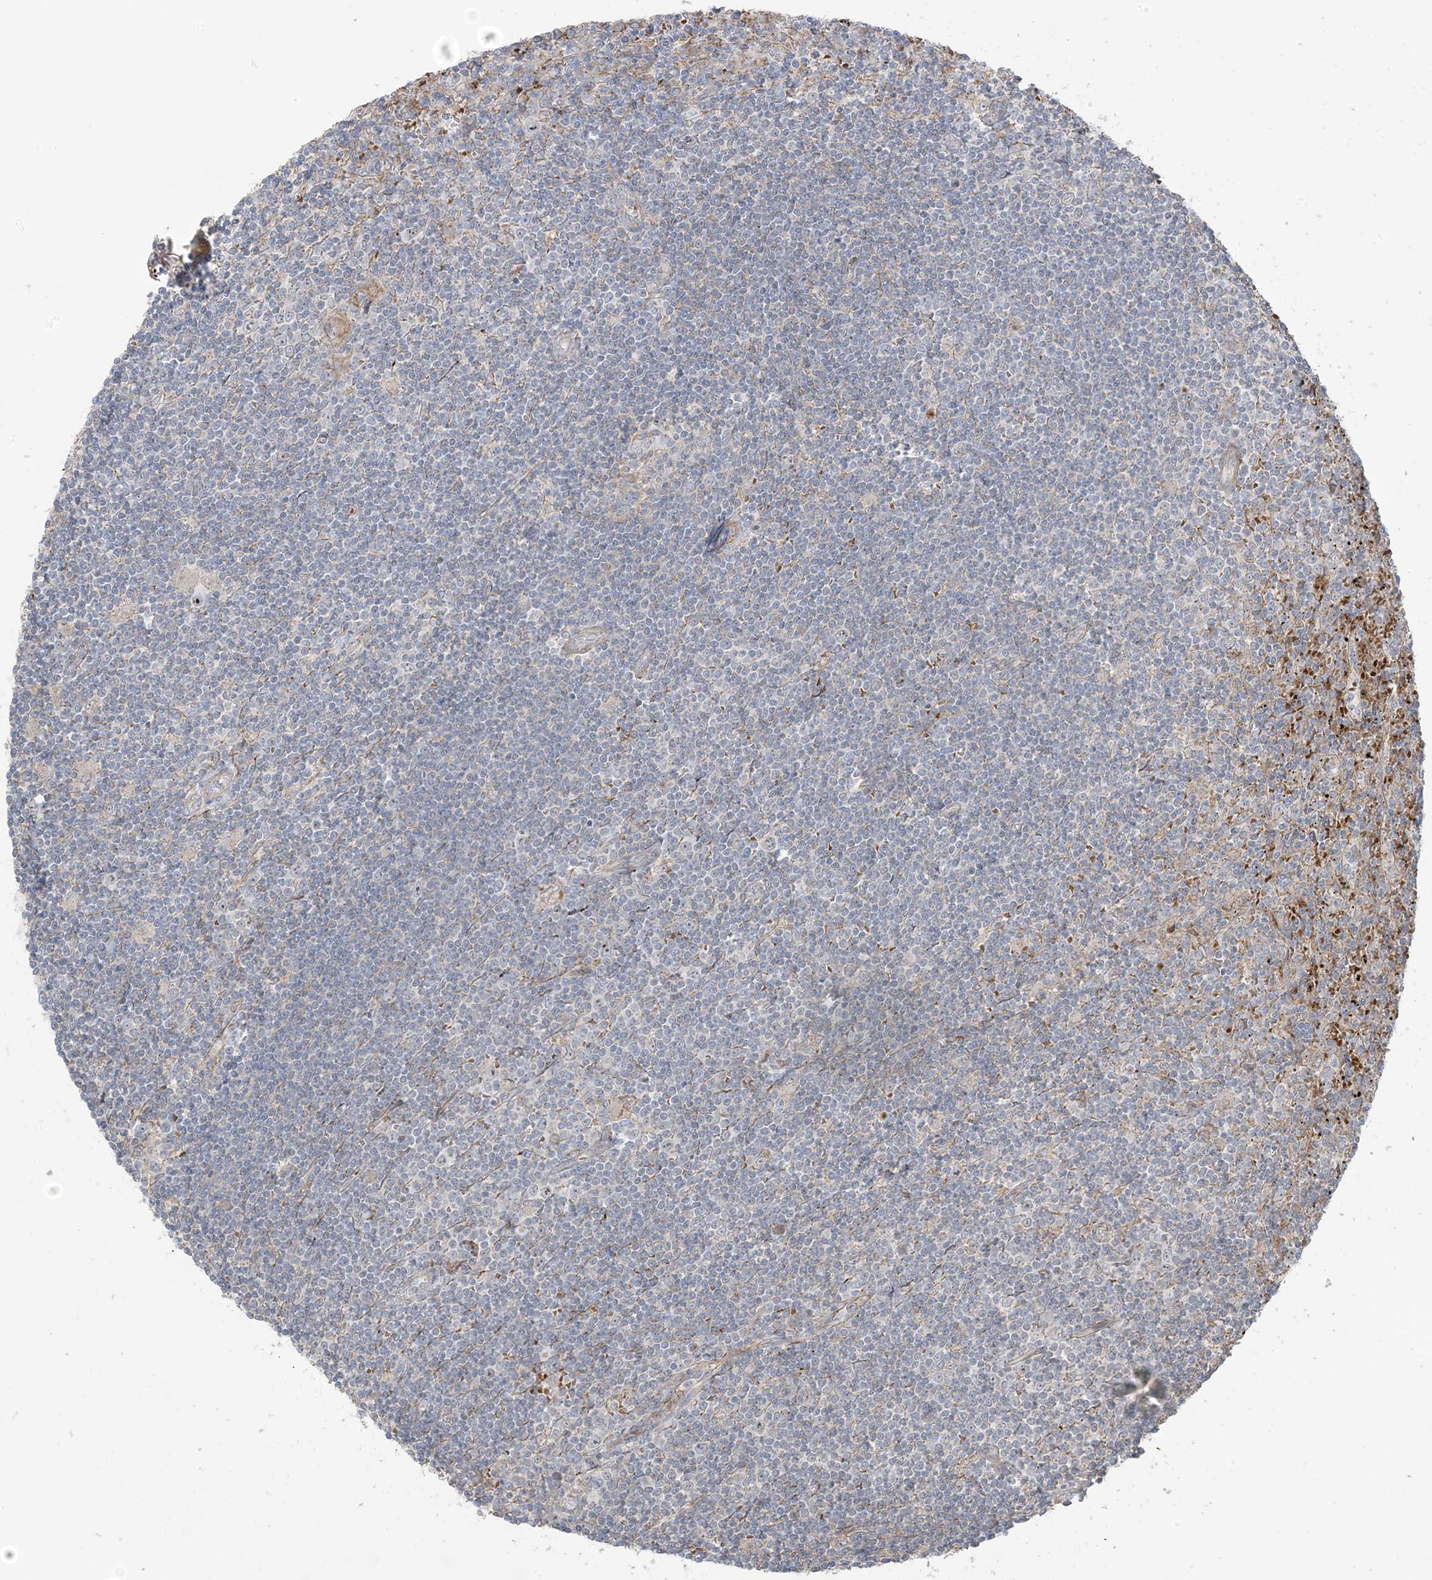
{"staining": {"intensity": "negative", "quantity": "none", "location": "none"}, "tissue": "lymphoma", "cell_type": "Tumor cells", "image_type": "cancer", "snomed": [{"axis": "morphology", "description": "Malignant lymphoma, non-Hodgkin's type, Low grade"}, {"axis": "topography", "description": "Spleen"}], "caption": "Low-grade malignant lymphoma, non-Hodgkin's type was stained to show a protein in brown. There is no significant staining in tumor cells. (DAB immunohistochemistry, high magnification).", "gene": "KLHL18", "patient": {"sex": "male", "age": 76}}